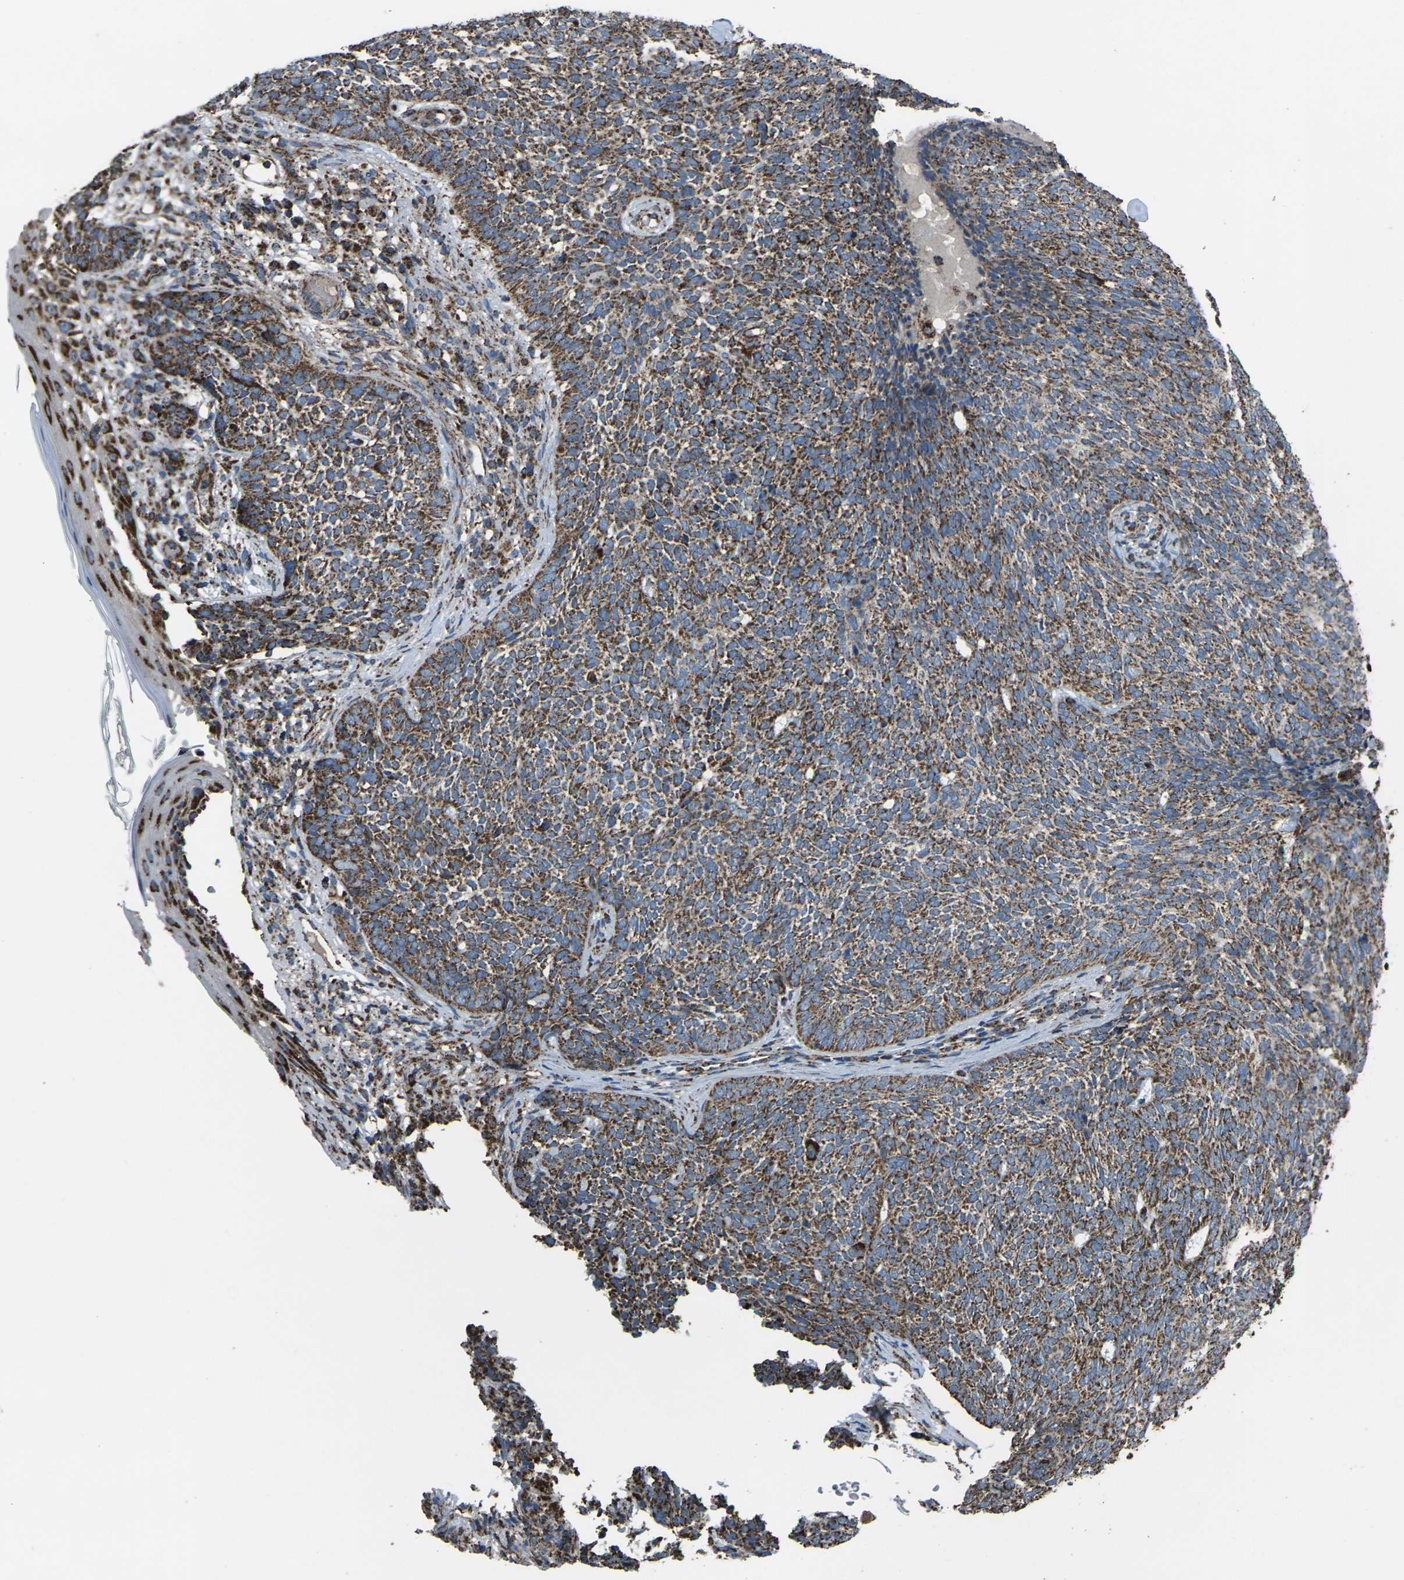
{"staining": {"intensity": "moderate", "quantity": ">75%", "location": "cytoplasmic/membranous"}, "tissue": "skin cancer", "cell_type": "Tumor cells", "image_type": "cancer", "snomed": [{"axis": "morphology", "description": "Basal cell carcinoma"}, {"axis": "topography", "description": "Skin"}], "caption": "The immunohistochemical stain labels moderate cytoplasmic/membranous staining in tumor cells of skin cancer tissue.", "gene": "KLHL5", "patient": {"sex": "female", "age": 84}}